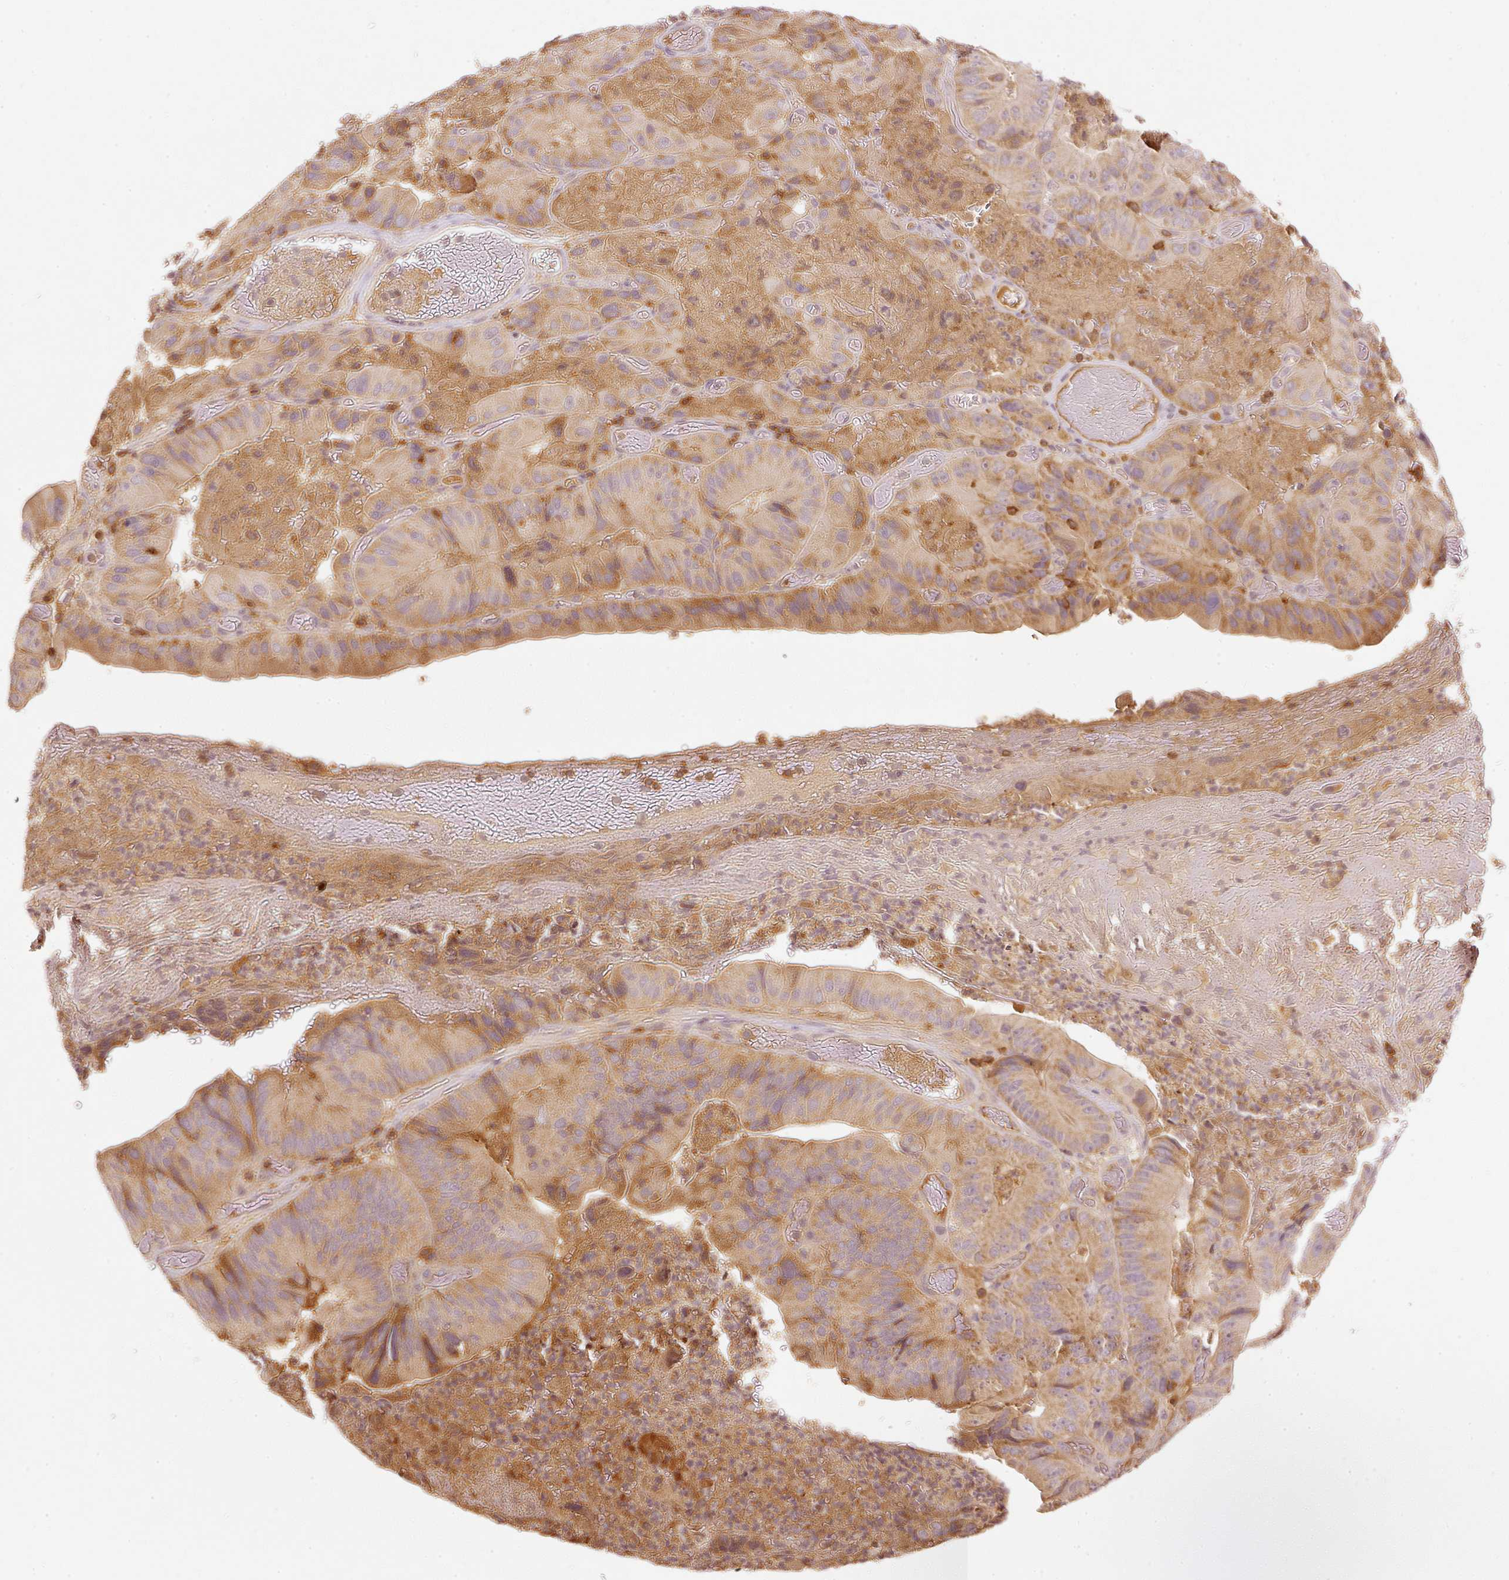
{"staining": {"intensity": "moderate", "quantity": ">75%", "location": "cytoplasmic/membranous"}, "tissue": "colorectal cancer", "cell_type": "Tumor cells", "image_type": "cancer", "snomed": [{"axis": "morphology", "description": "Adenocarcinoma, NOS"}, {"axis": "topography", "description": "Colon"}], "caption": "The photomicrograph reveals staining of colorectal adenocarcinoma, revealing moderate cytoplasmic/membranous protein positivity (brown color) within tumor cells.", "gene": "EVL", "patient": {"sex": "female", "age": 86}}